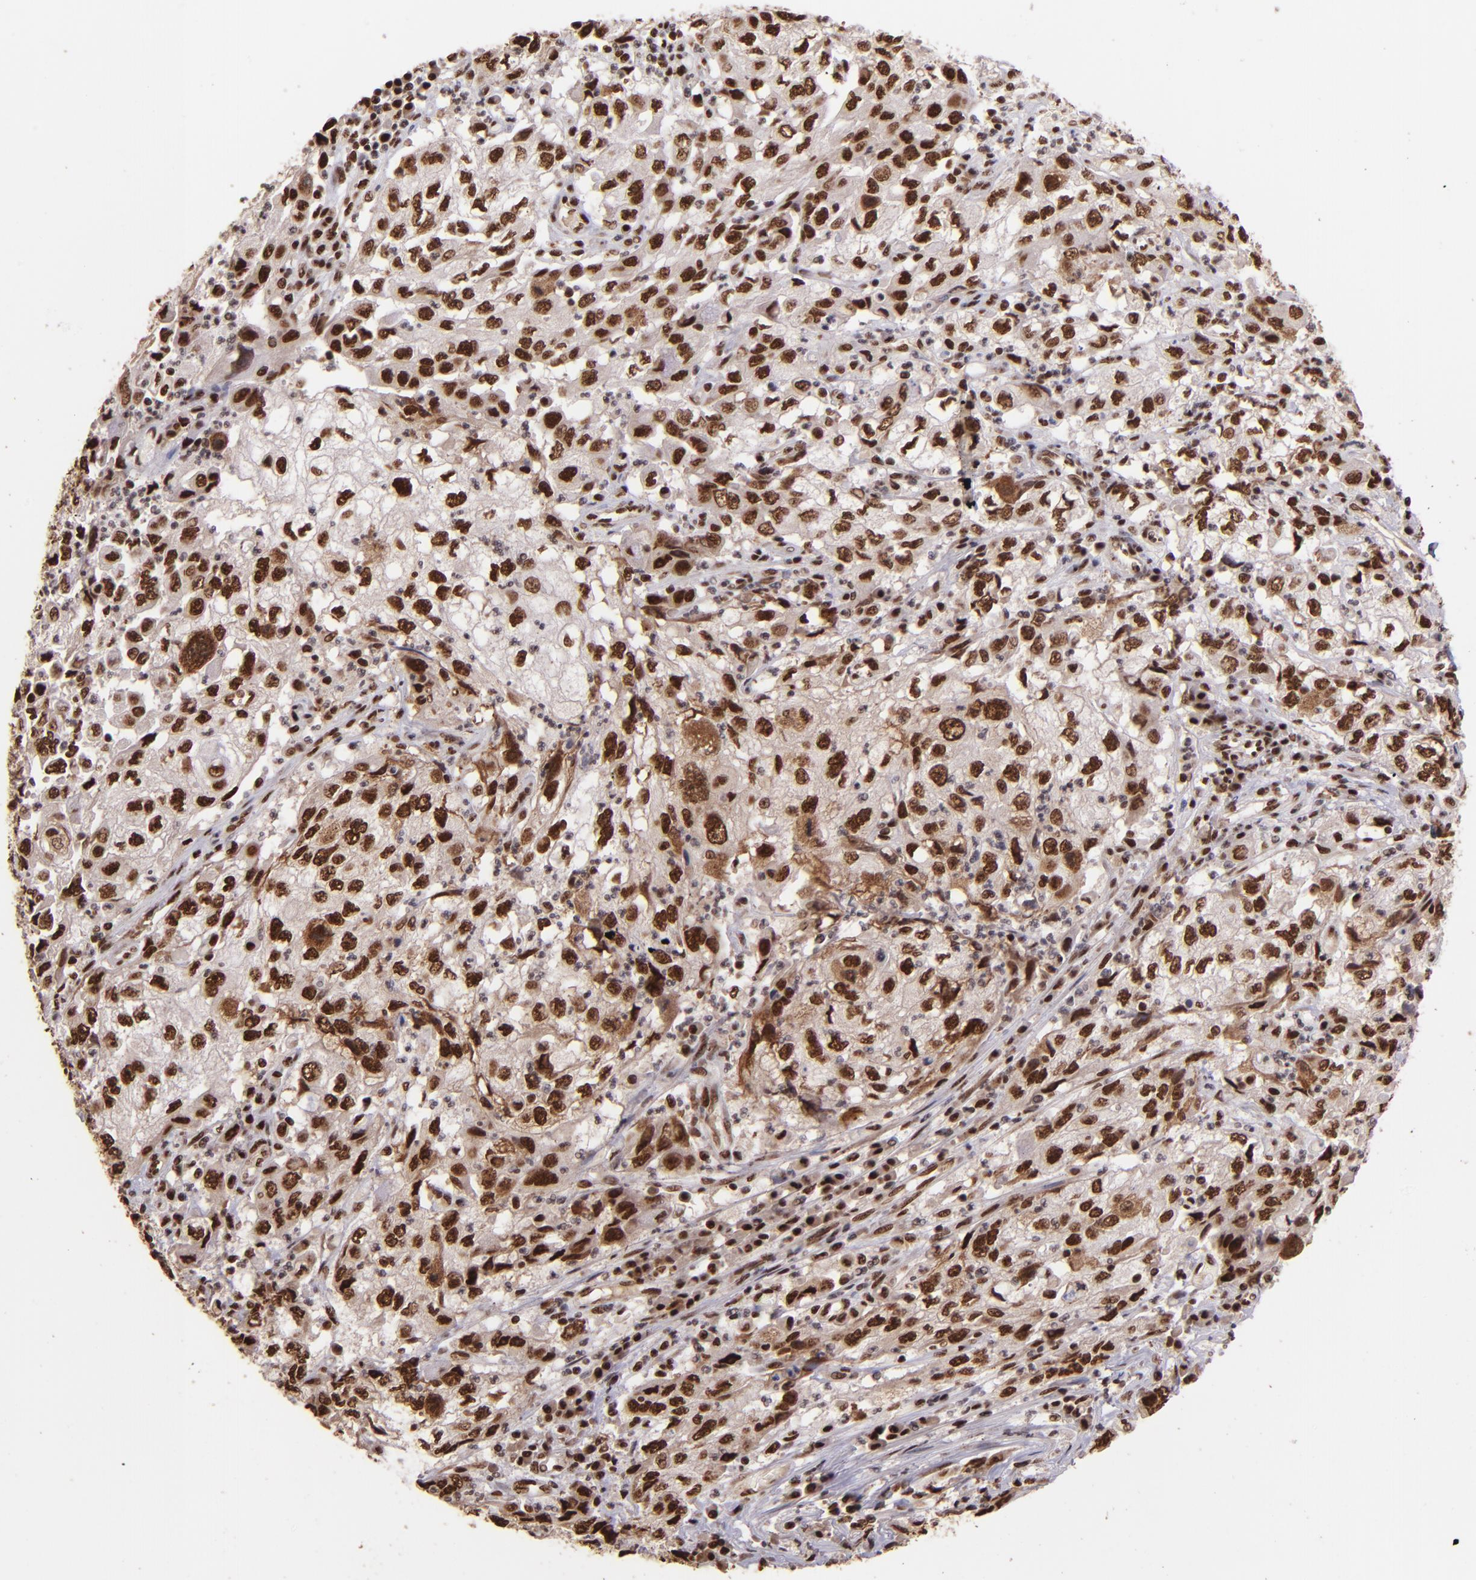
{"staining": {"intensity": "strong", "quantity": ">75%", "location": "nuclear"}, "tissue": "cervical cancer", "cell_type": "Tumor cells", "image_type": "cancer", "snomed": [{"axis": "morphology", "description": "Squamous cell carcinoma, NOS"}, {"axis": "topography", "description": "Cervix"}], "caption": "Cervical squamous cell carcinoma stained with DAB (3,3'-diaminobenzidine) immunohistochemistry (IHC) shows high levels of strong nuclear staining in about >75% of tumor cells. Using DAB (brown) and hematoxylin (blue) stains, captured at high magnification using brightfield microscopy.", "gene": "PQBP1", "patient": {"sex": "female", "age": 36}}